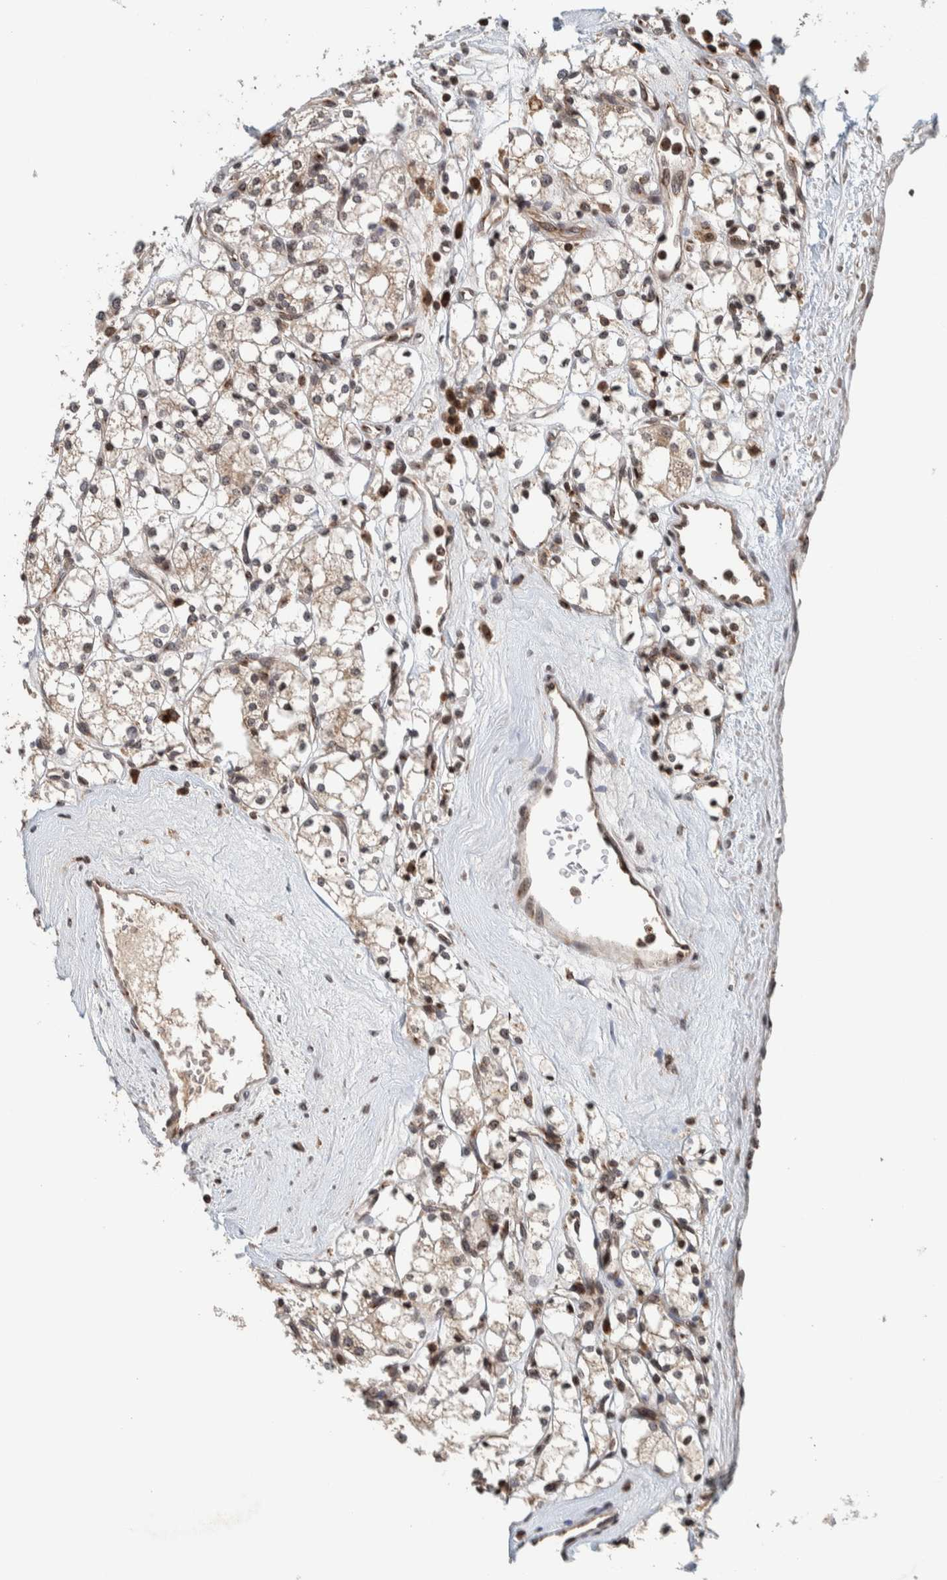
{"staining": {"intensity": "weak", "quantity": "<25%", "location": "cytoplasmic/membranous"}, "tissue": "renal cancer", "cell_type": "Tumor cells", "image_type": "cancer", "snomed": [{"axis": "morphology", "description": "Adenocarcinoma, NOS"}, {"axis": "topography", "description": "Kidney"}], "caption": "Adenocarcinoma (renal) was stained to show a protein in brown. There is no significant expression in tumor cells. Nuclei are stained in blue.", "gene": "CCDC182", "patient": {"sex": "male", "age": 77}}